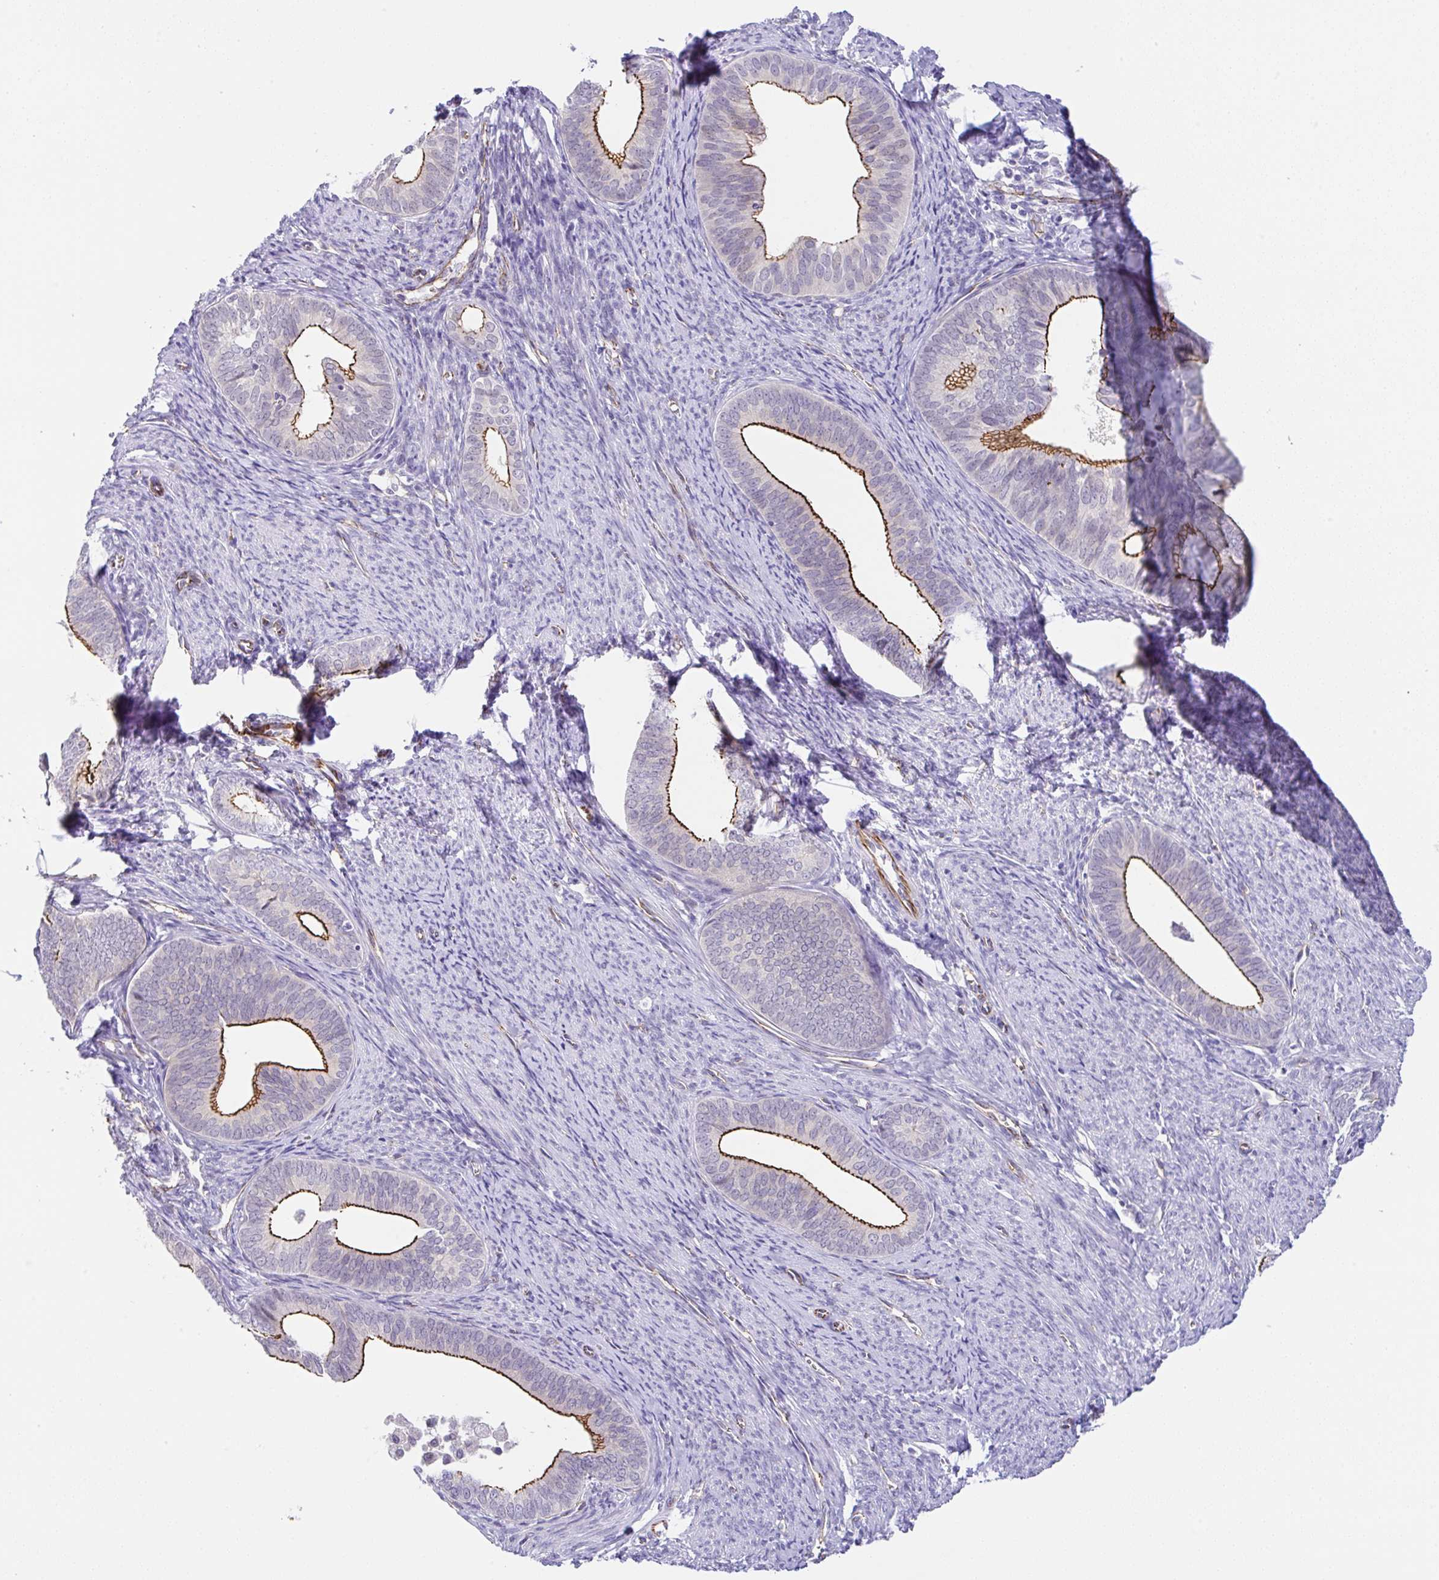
{"staining": {"intensity": "strong", "quantity": "<25%", "location": "cytoplasmic/membranous"}, "tissue": "endometrial cancer", "cell_type": "Tumor cells", "image_type": "cancer", "snomed": [{"axis": "morphology", "description": "Adenocarcinoma, NOS"}, {"axis": "topography", "description": "Endometrium"}], "caption": "A brown stain labels strong cytoplasmic/membranous staining of a protein in endometrial cancer (adenocarcinoma) tumor cells.", "gene": "CGNL1", "patient": {"sex": "female", "age": 75}}